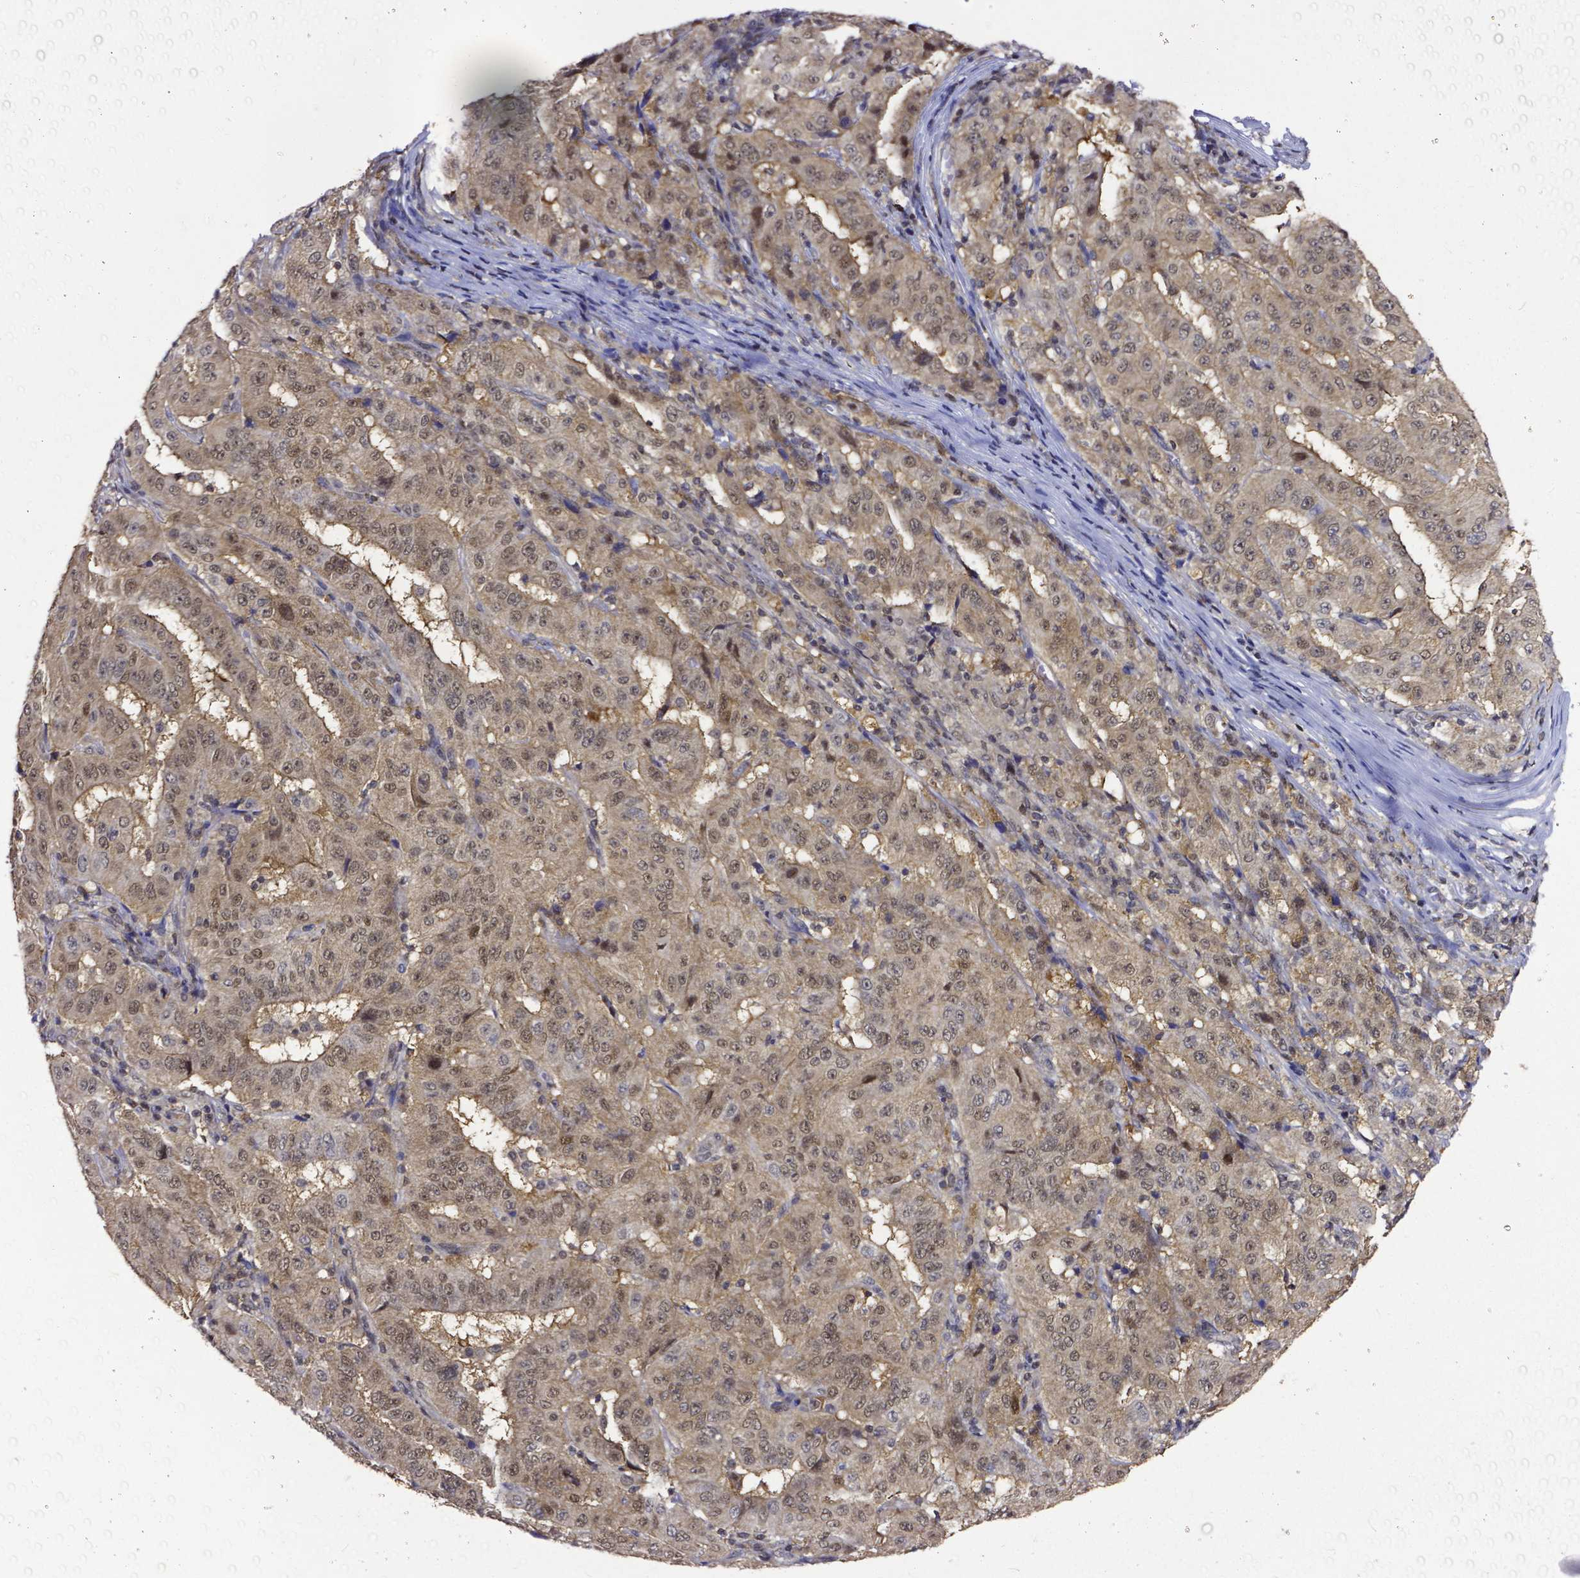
{"staining": {"intensity": "weak", "quantity": ">75%", "location": "cytoplasmic/membranous,nuclear"}, "tissue": "pancreatic cancer", "cell_type": "Tumor cells", "image_type": "cancer", "snomed": [{"axis": "morphology", "description": "Adenocarcinoma, NOS"}, {"axis": "topography", "description": "Pancreas"}], "caption": "Weak cytoplasmic/membranous and nuclear protein staining is present in approximately >75% of tumor cells in pancreatic adenocarcinoma. (IHC, brightfield microscopy, high magnification).", "gene": "OTUB1", "patient": {"sex": "male", "age": 63}}